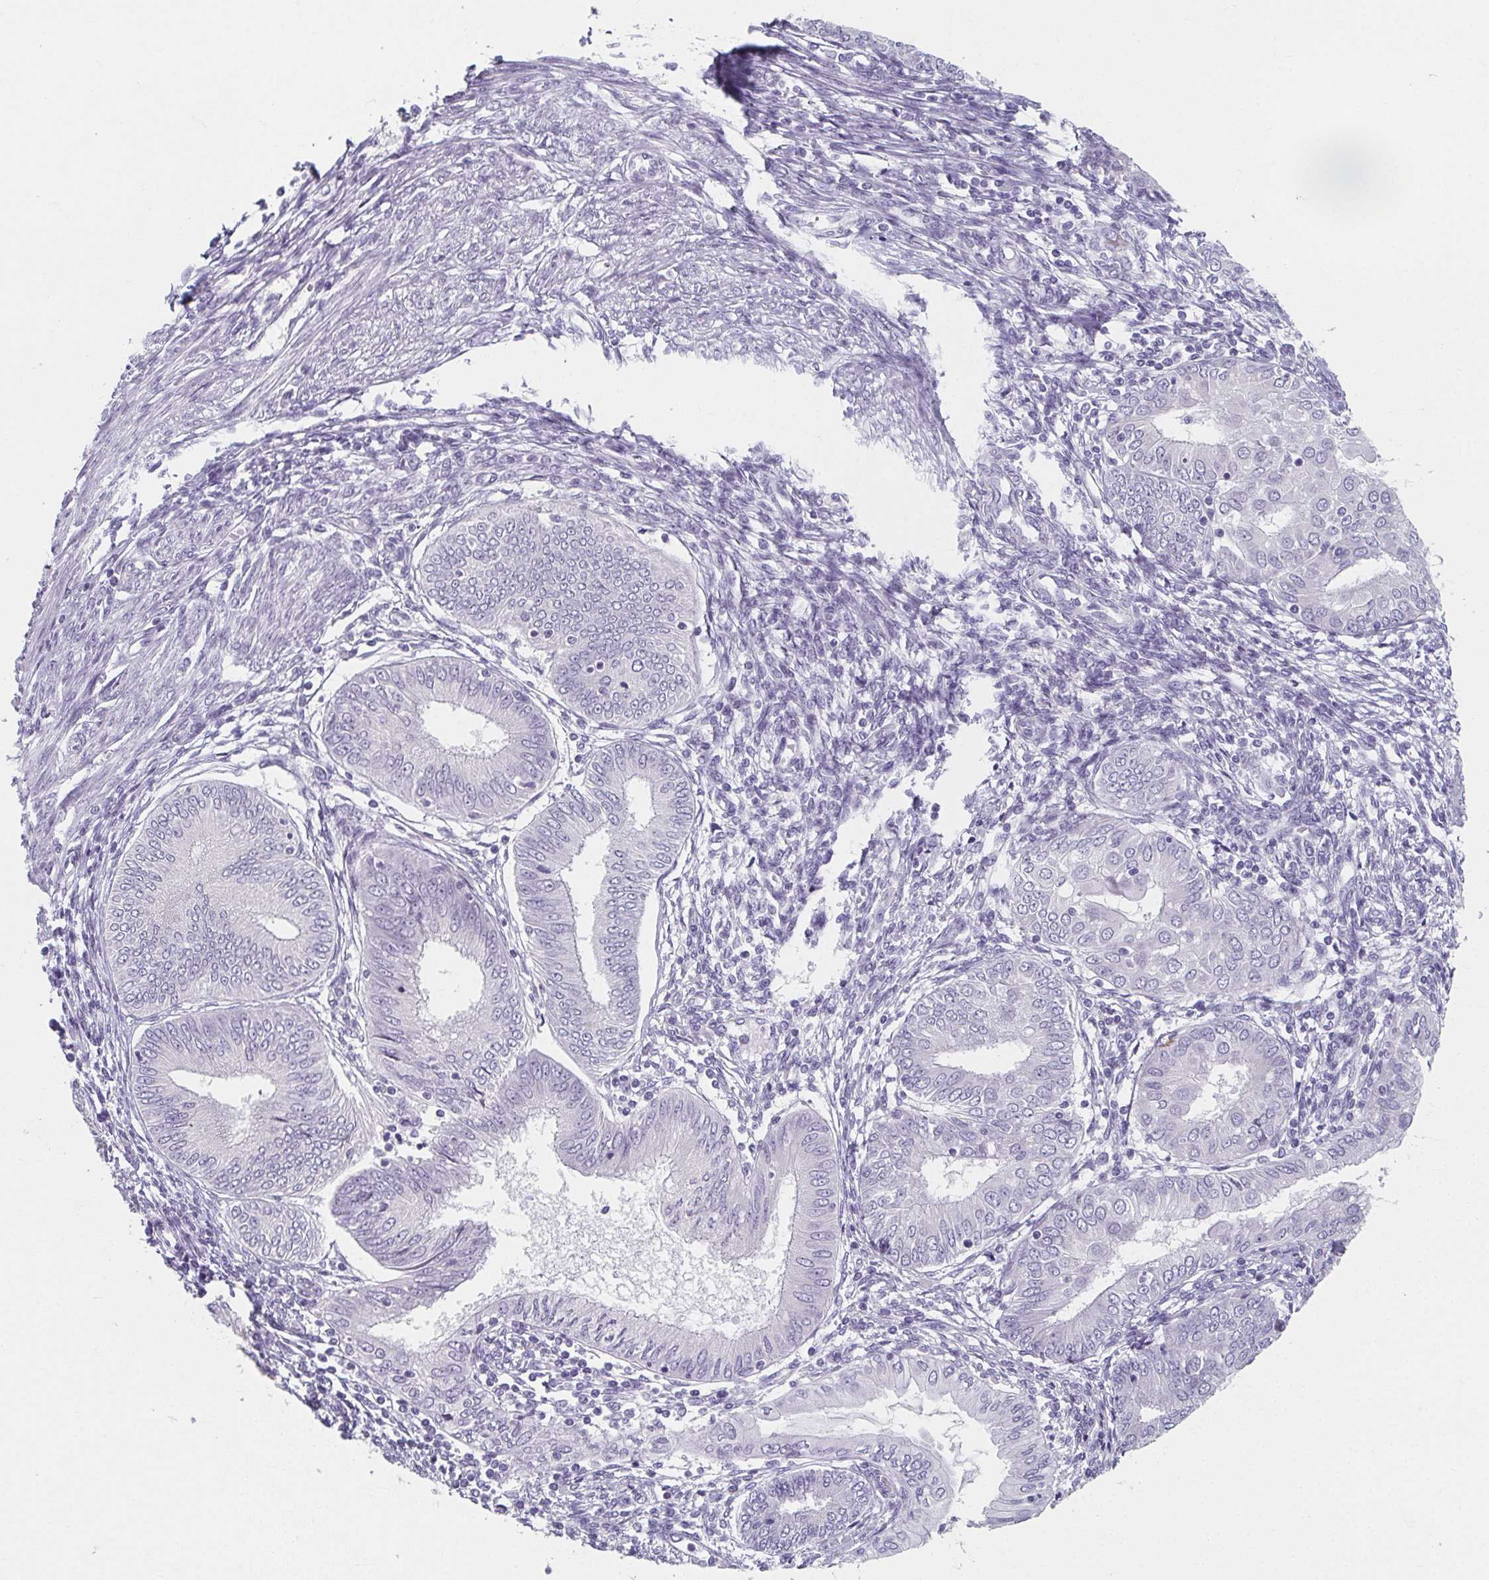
{"staining": {"intensity": "negative", "quantity": "none", "location": "none"}, "tissue": "endometrial cancer", "cell_type": "Tumor cells", "image_type": "cancer", "snomed": [{"axis": "morphology", "description": "Adenocarcinoma, NOS"}, {"axis": "topography", "description": "Endometrium"}], "caption": "Immunohistochemistry (IHC) of human endometrial cancer reveals no expression in tumor cells.", "gene": "CAMKV", "patient": {"sex": "female", "age": 68}}